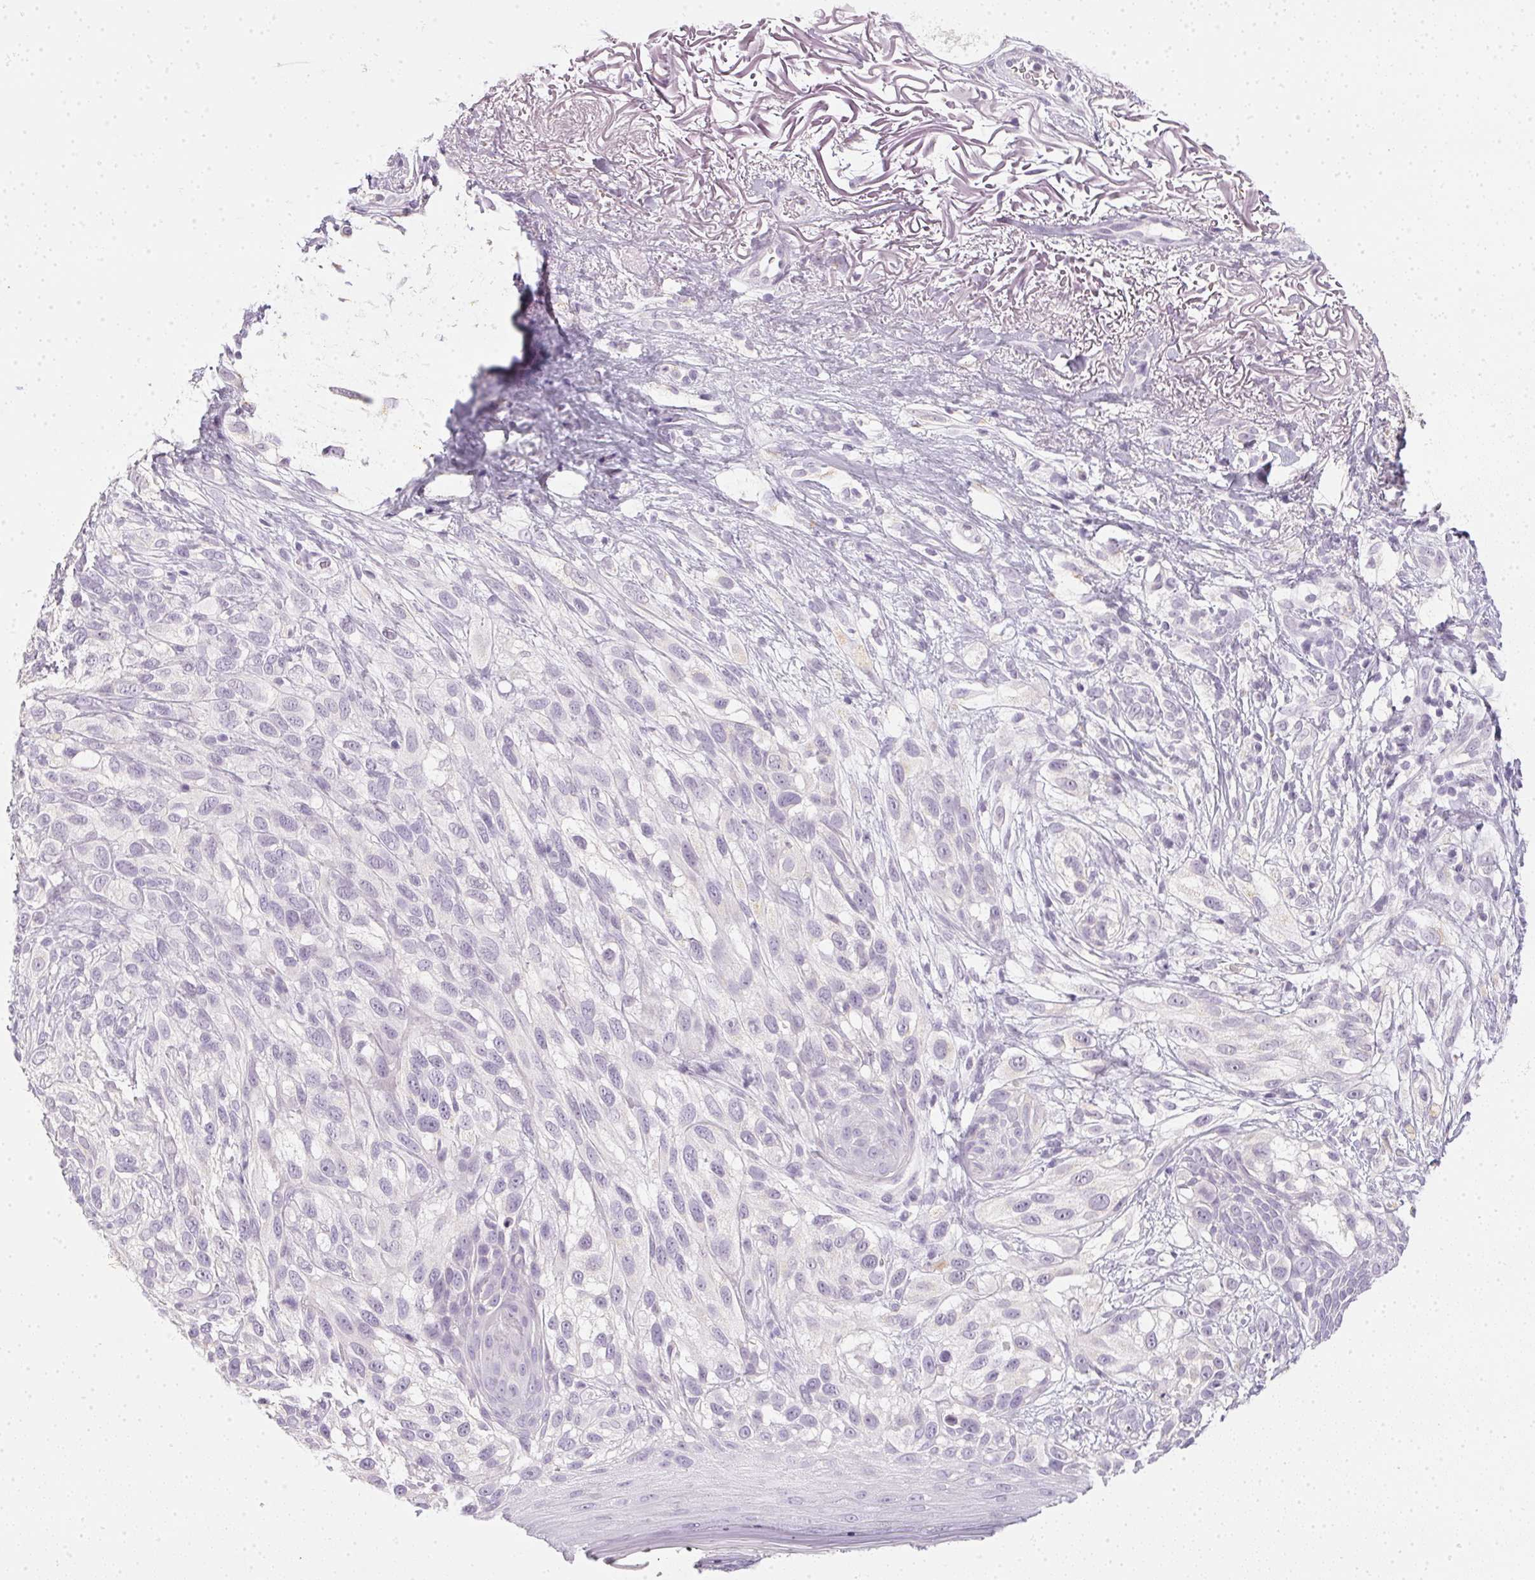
{"staining": {"intensity": "negative", "quantity": "none", "location": "none"}, "tissue": "melanoma", "cell_type": "Tumor cells", "image_type": "cancer", "snomed": [{"axis": "morphology", "description": "Malignant melanoma, NOS"}, {"axis": "topography", "description": "Skin"}], "caption": "The photomicrograph demonstrates no staining of tumor cells in melanoma.", "gene": "TMEM72", "patient": {"sex": "female", "age": 86}}